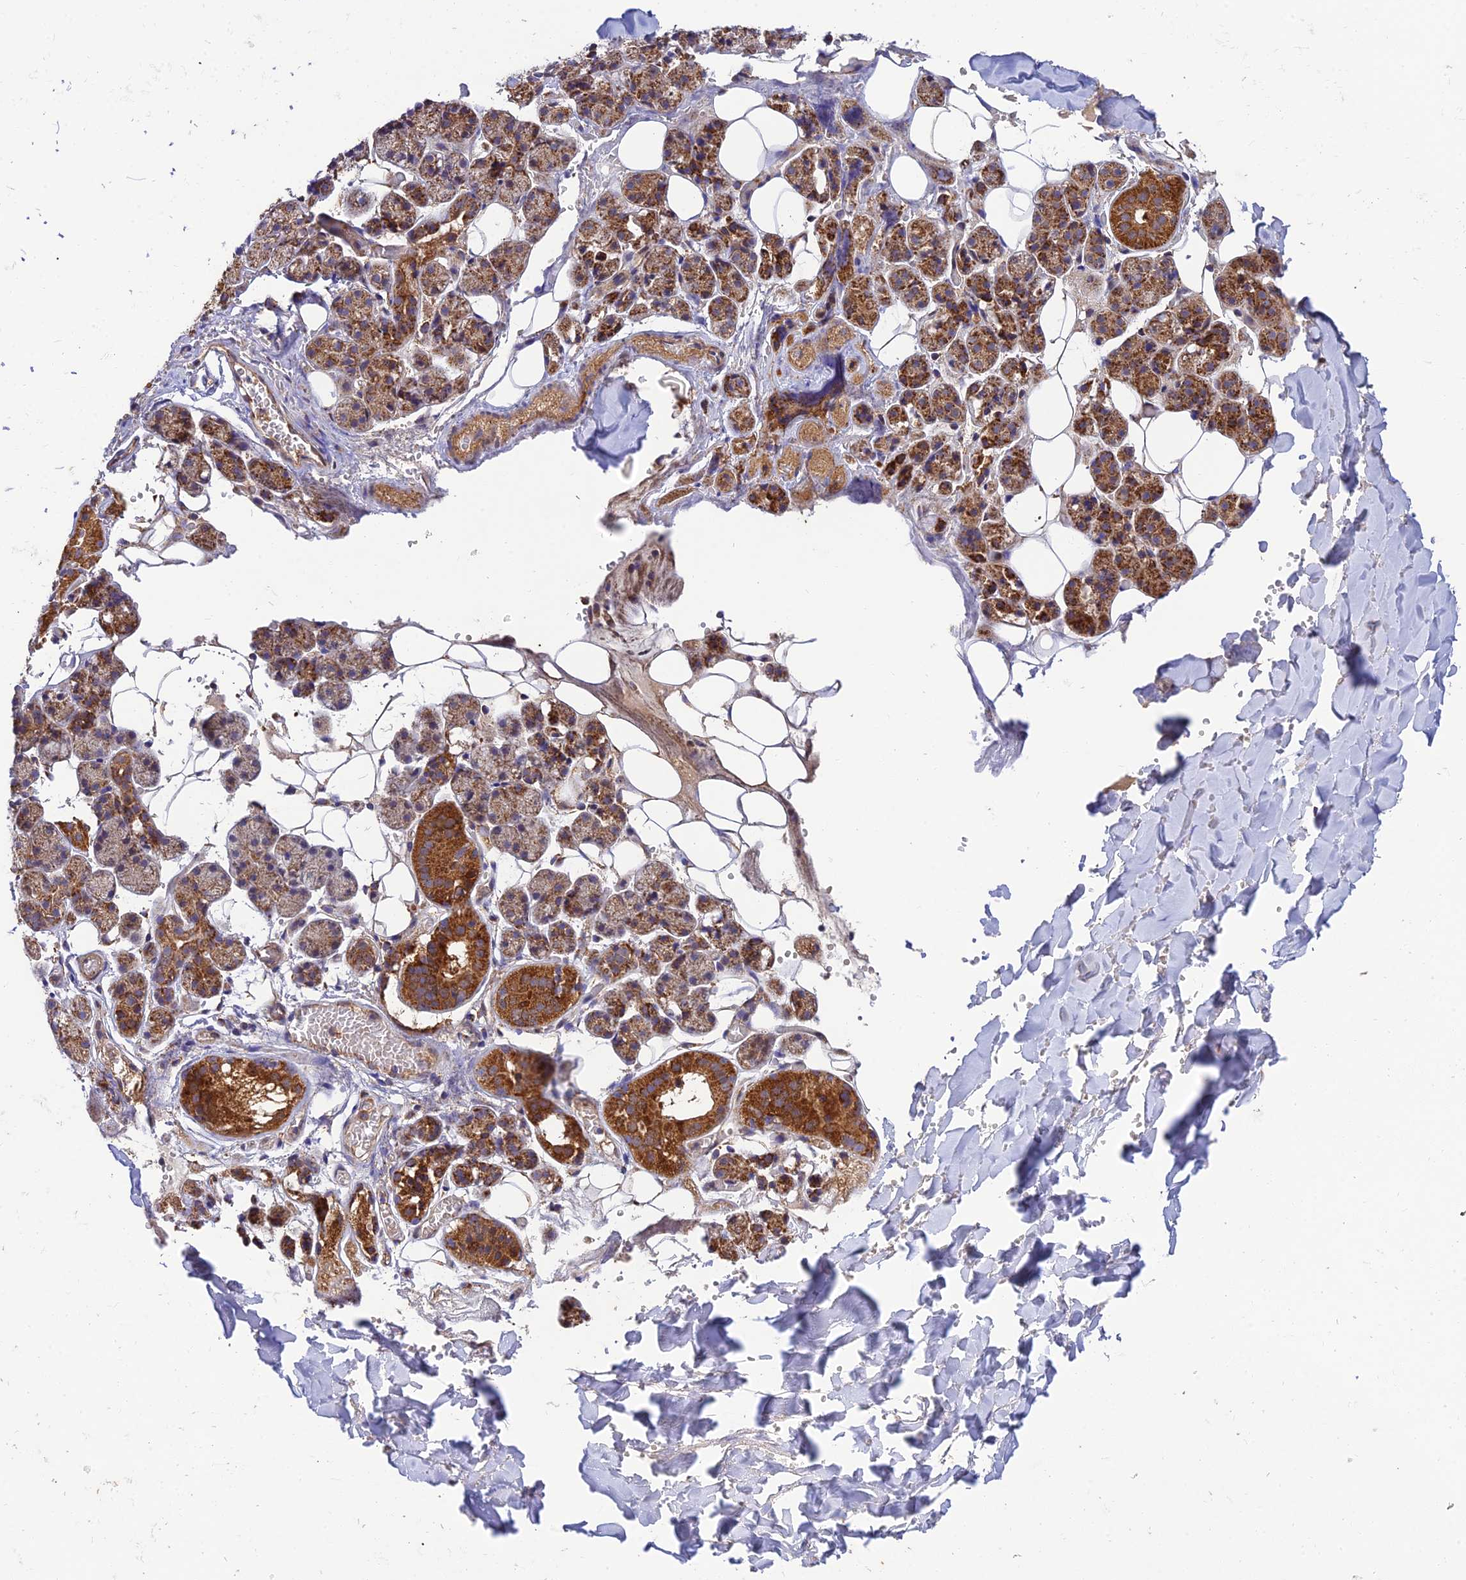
{"staining": {"intensity": "strong", "quantity": ">75%", "location": "cytoplasmic/membranous"}, "tissue": "salivary gland", "cell_type": "Glandular cells", "image_type": "normal", "snomed": [{"axis": "morphology", "description": "Normal tissue, NOS"}, {"axis": "topography", "description": "Salivary gland"}], "caption": "Human salivary gland stained for a protein (brown) reveals strong cytoplasmic/membranous positive staining in about >75% of glandular cells.", "gene": "PODNL1", "patient": {"sex": "female", "age": 33}}